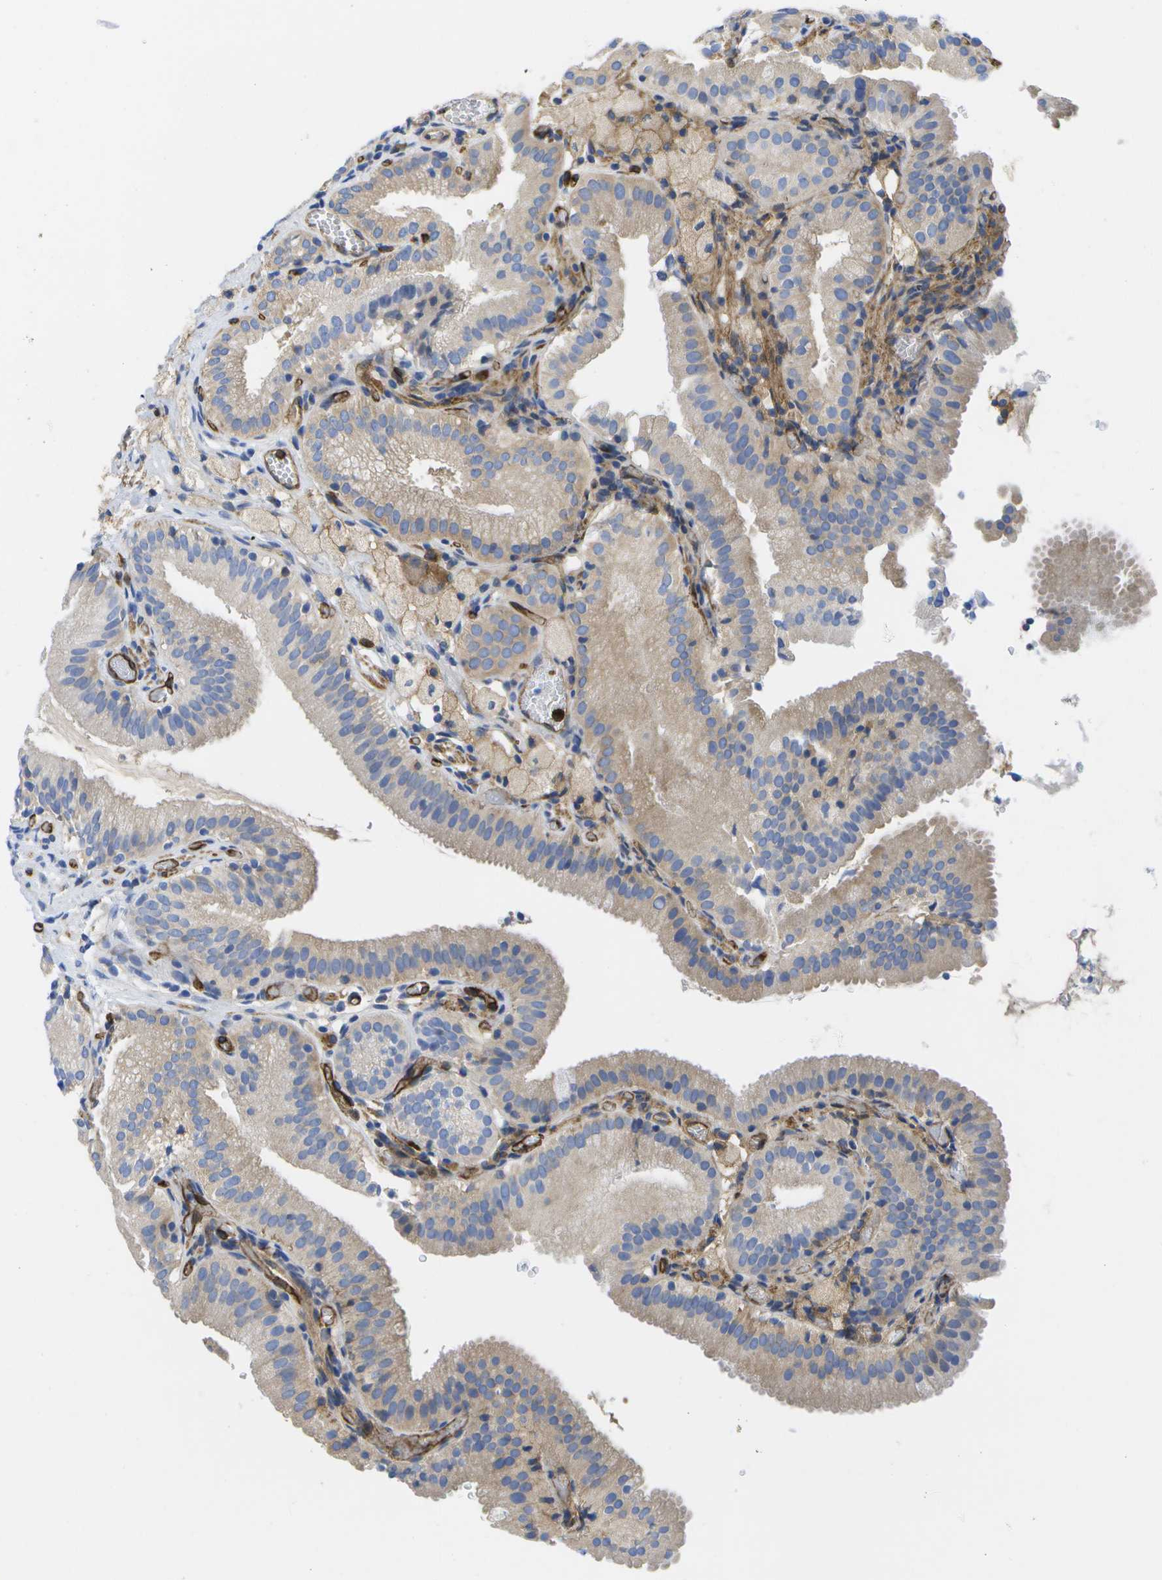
{"staining": {"intensity": "weak", "quantity": "25%-75%", "location": "cytoplasmic/membranous"}, "tissue": "gallbladder", "cell_type": "Glandular cells", "image_type": "normal", "snomed": [{"axis": "morphology", "description": "Normal tissue, NOS"}, {"axis": "topography", "description": "Gallbladder"}], "caption": "High-power microscopy captured an IHC photomicrograph of unremarkable gallbladder, revealing weak cytoplasmic/membranous staining in approximately 25%-75% of glandular cells. Using DAB (3,3'-diaminobenzidine) (brown) and hematoxylin (blue) stains, captured at high magnification using brightfield microscopy.", "gene": "DYSF", "patient": {"sex": "male", "age": 54}}